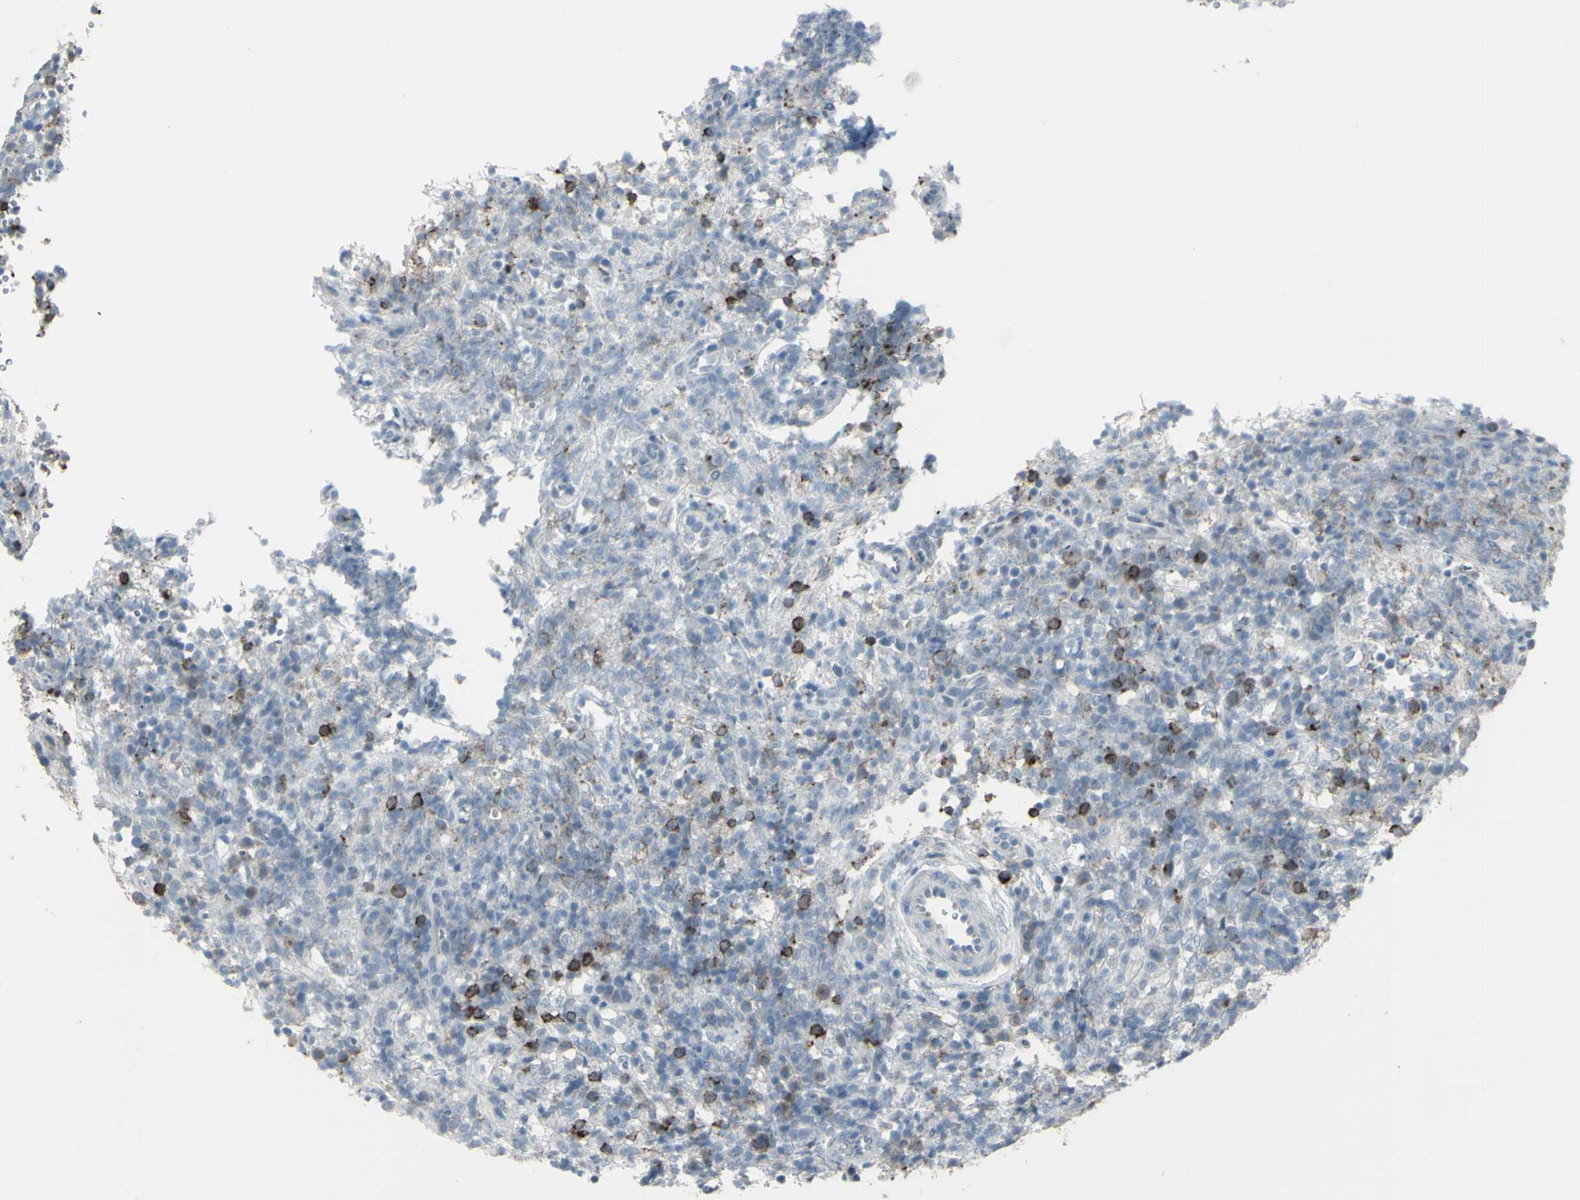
{"staining": {"intensity": "strong", "quantity": "<25%", "location": "cytoplasmic/membranous"}, "tissue": "lymphoma", "cell_type": "Tumor cells", "image_type": "cancer", "snomed": [{"axis": "morphology", "description": "Malignant lymphoma, non-Hodgkin's type, High grade"}, {"axis": "topography", "description": "Lymph node"}], "caption": "Immunohistochemistry (IHC) staining of lymphoma, which shows medium levels of strong cytoplasmic/membranous staining in about <25% of tumor cells indicating strong cytoplasmic/membranous protein expression. The staining was performed using DAB (brown) for protein detection and nuclei were counterstained in hematoxylin (blue).", "gene": "CD79B", "patient": {"sex": "female", "age": 76}}